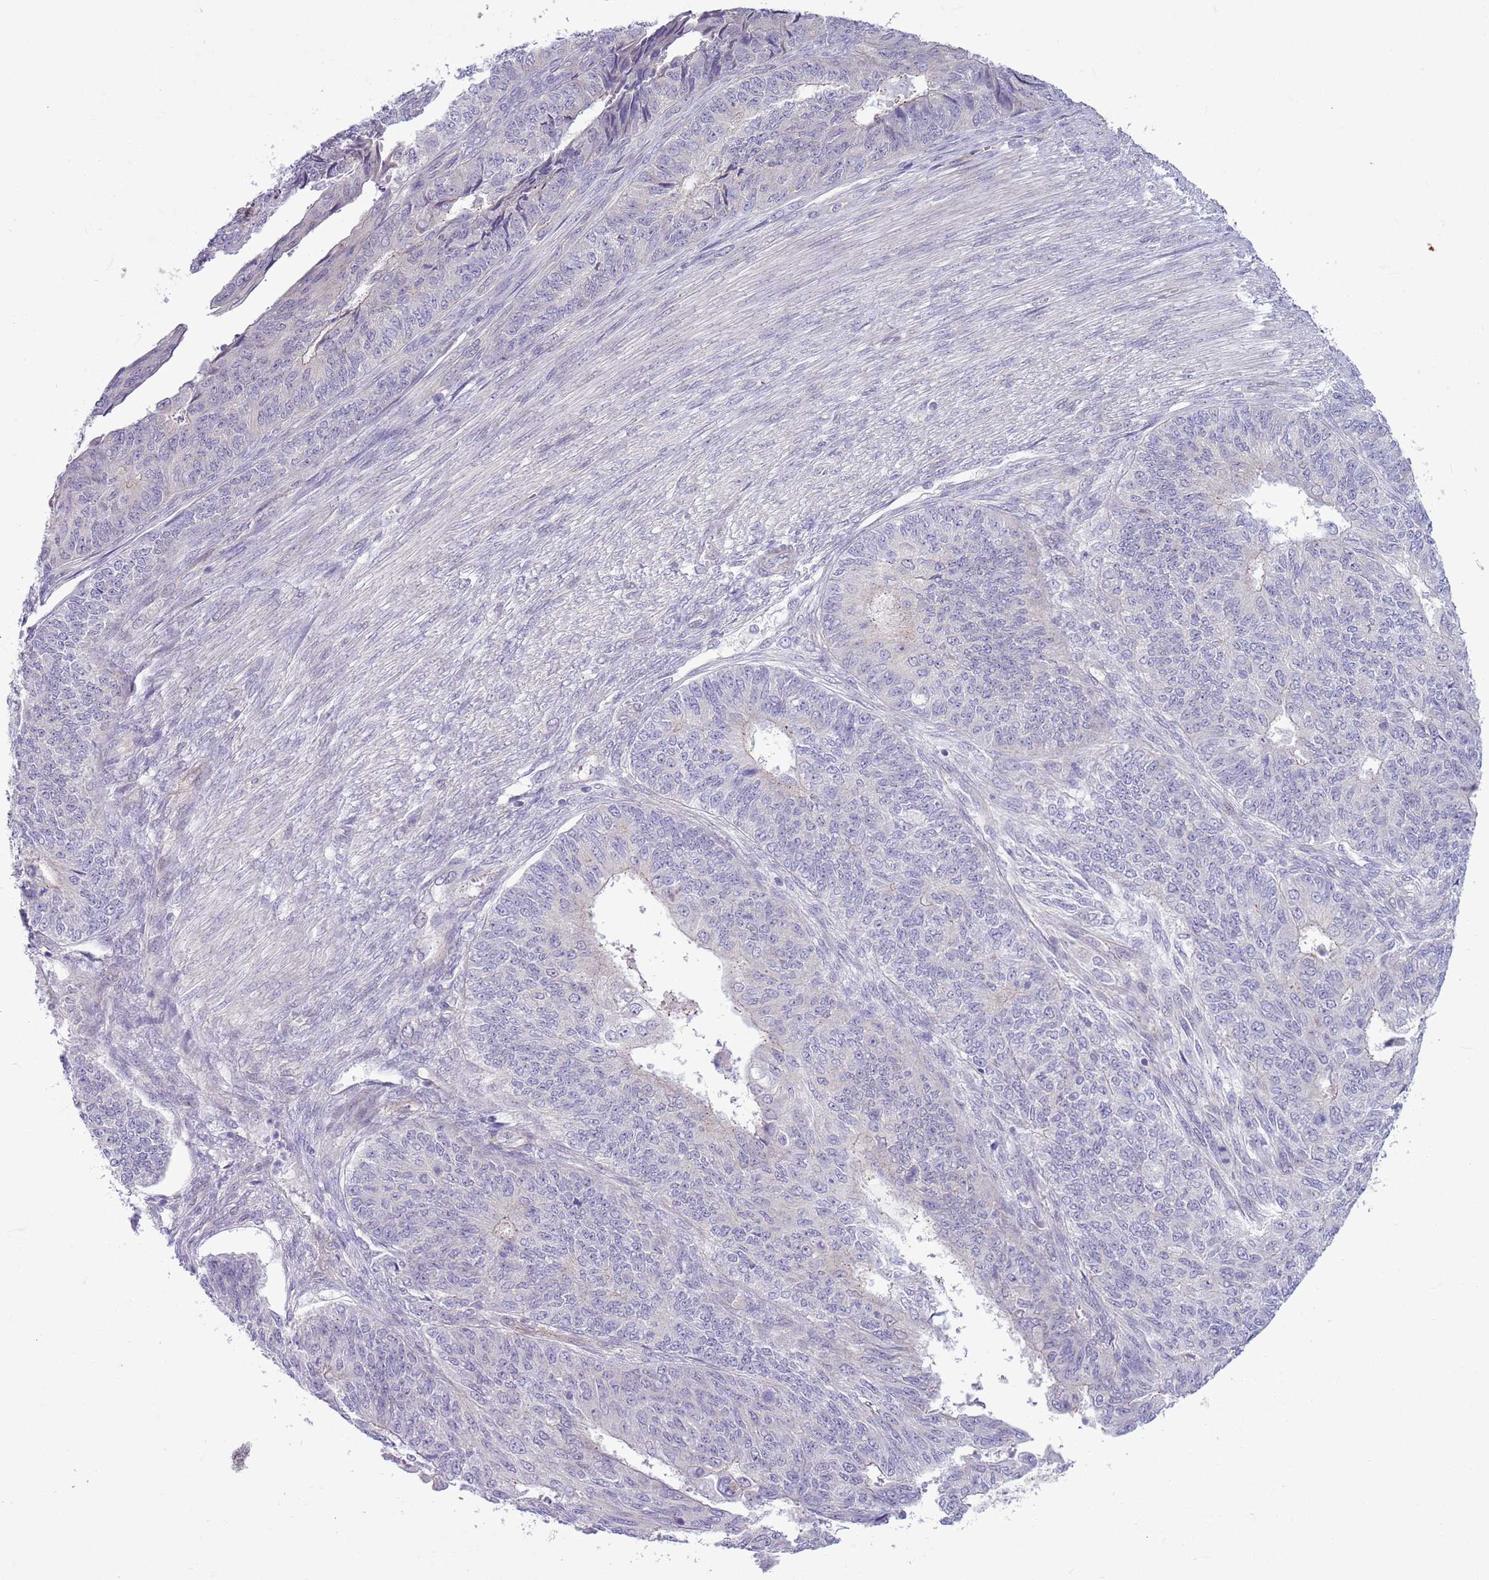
{"staining": {"intensity": "negative", "quantity": "none", "location": "none"}, "tissue": "endometrial cancer", "cell_type": "Tumor cells", "image_type": "cancer", "snomed": [{"axis": "morphology", "description": "Adenocarcinoma, NOS"}, {"axis": "topography", "description": "Endometrium"}], "caption": "Histopathology image shows no protein staining in tumor cells of endometrial cancer (adenocarcinoma) tissue.", "gene": "PARP8", "patient": {"sex": "female", "age": 32}}